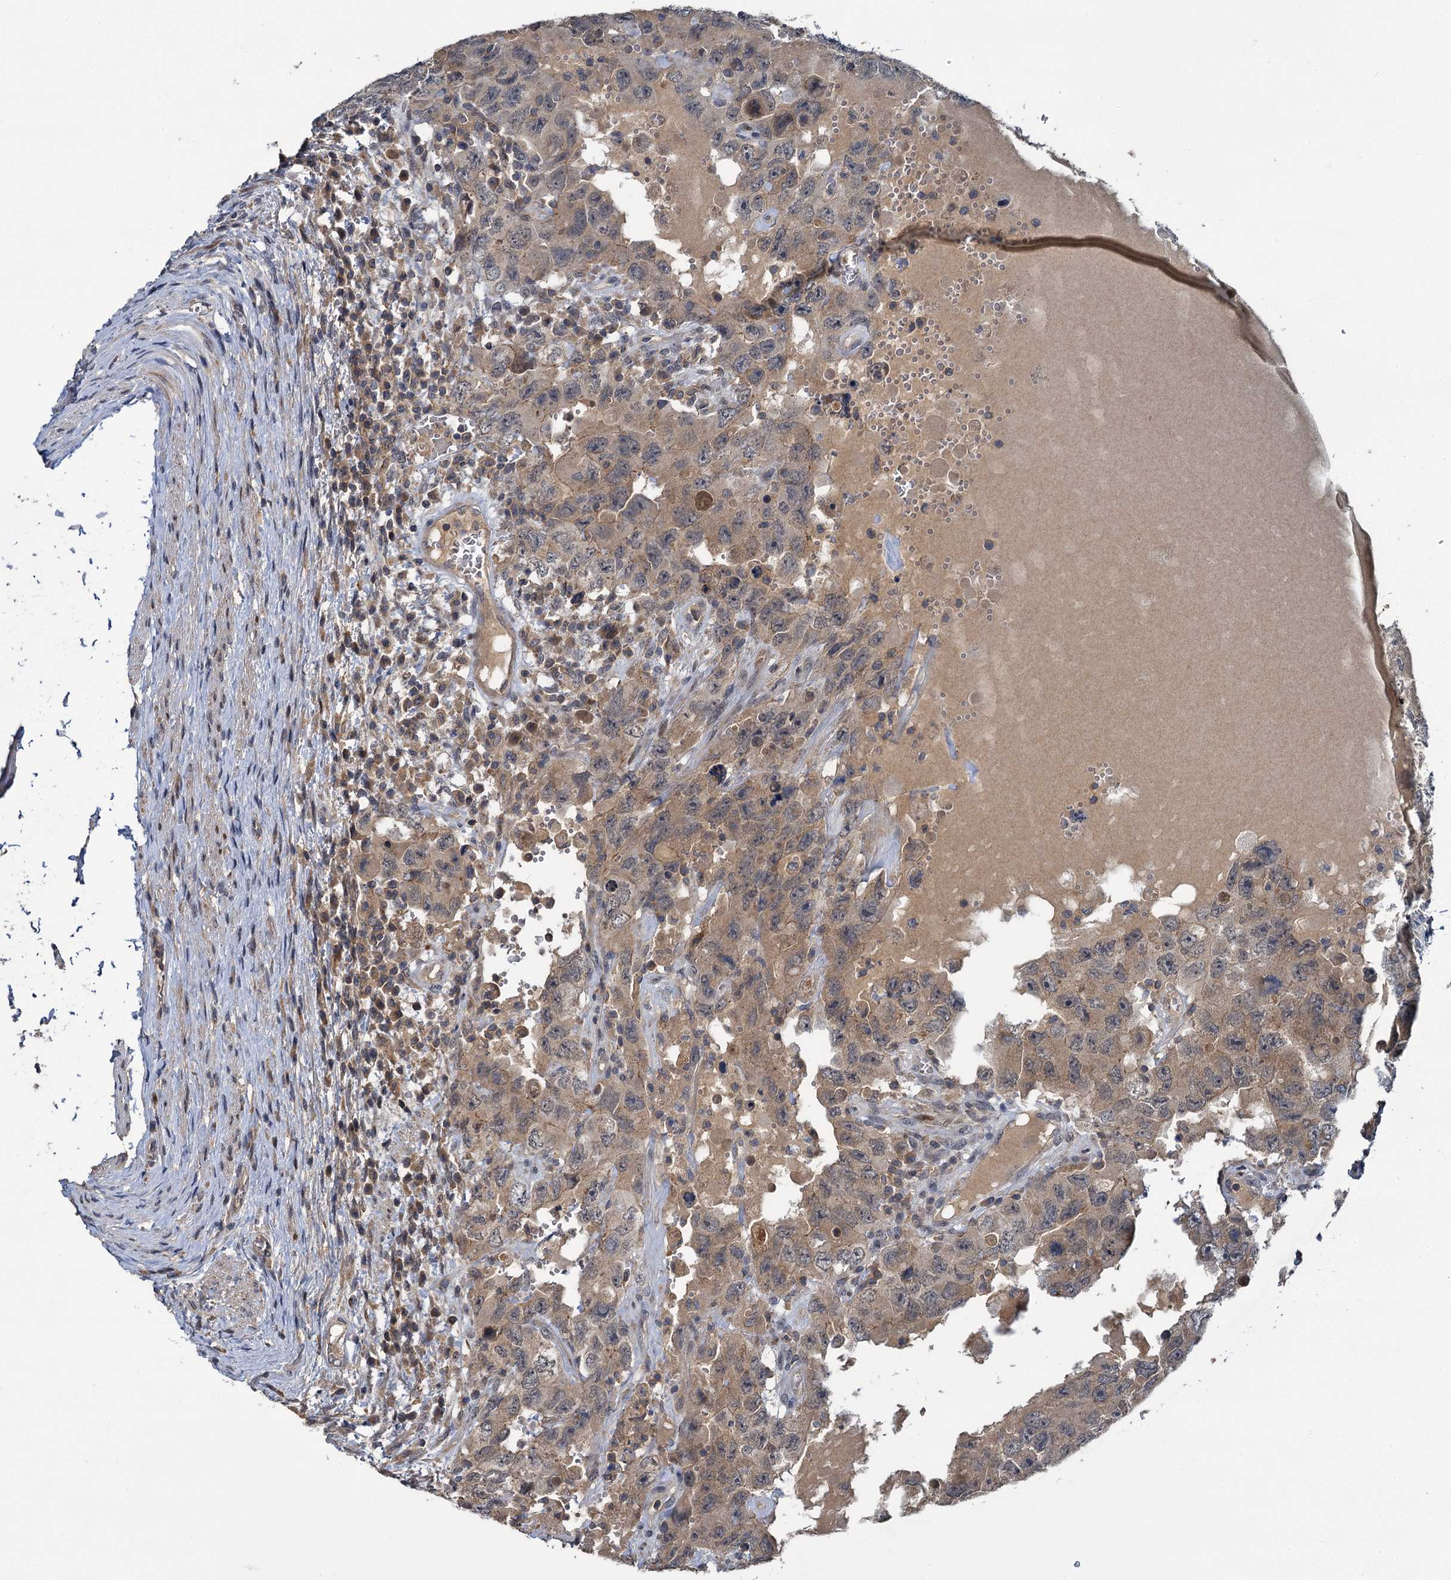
{"staining": {"intensity": "weak", "quantity": ">75%", "location": "cytoplasmic/membranous"}, "tissue": "testis cancer", "cell_type": "Tumor cells", "image_type": "cancer", "snomed": [{"axis": "morphology", "description": "Carcinoma, Embryonal, NOS"}, {"axis": "topography", "description": "Testis"}], "caption": "Brown immunohistochemical staining in human embryonal carcinoma (testis) exhibits weak cytoplasmic/membranous staining in about >75% of tumor cells.", "gene": "TMEM39A", "patient": {"sex": "male", "age": 26}}